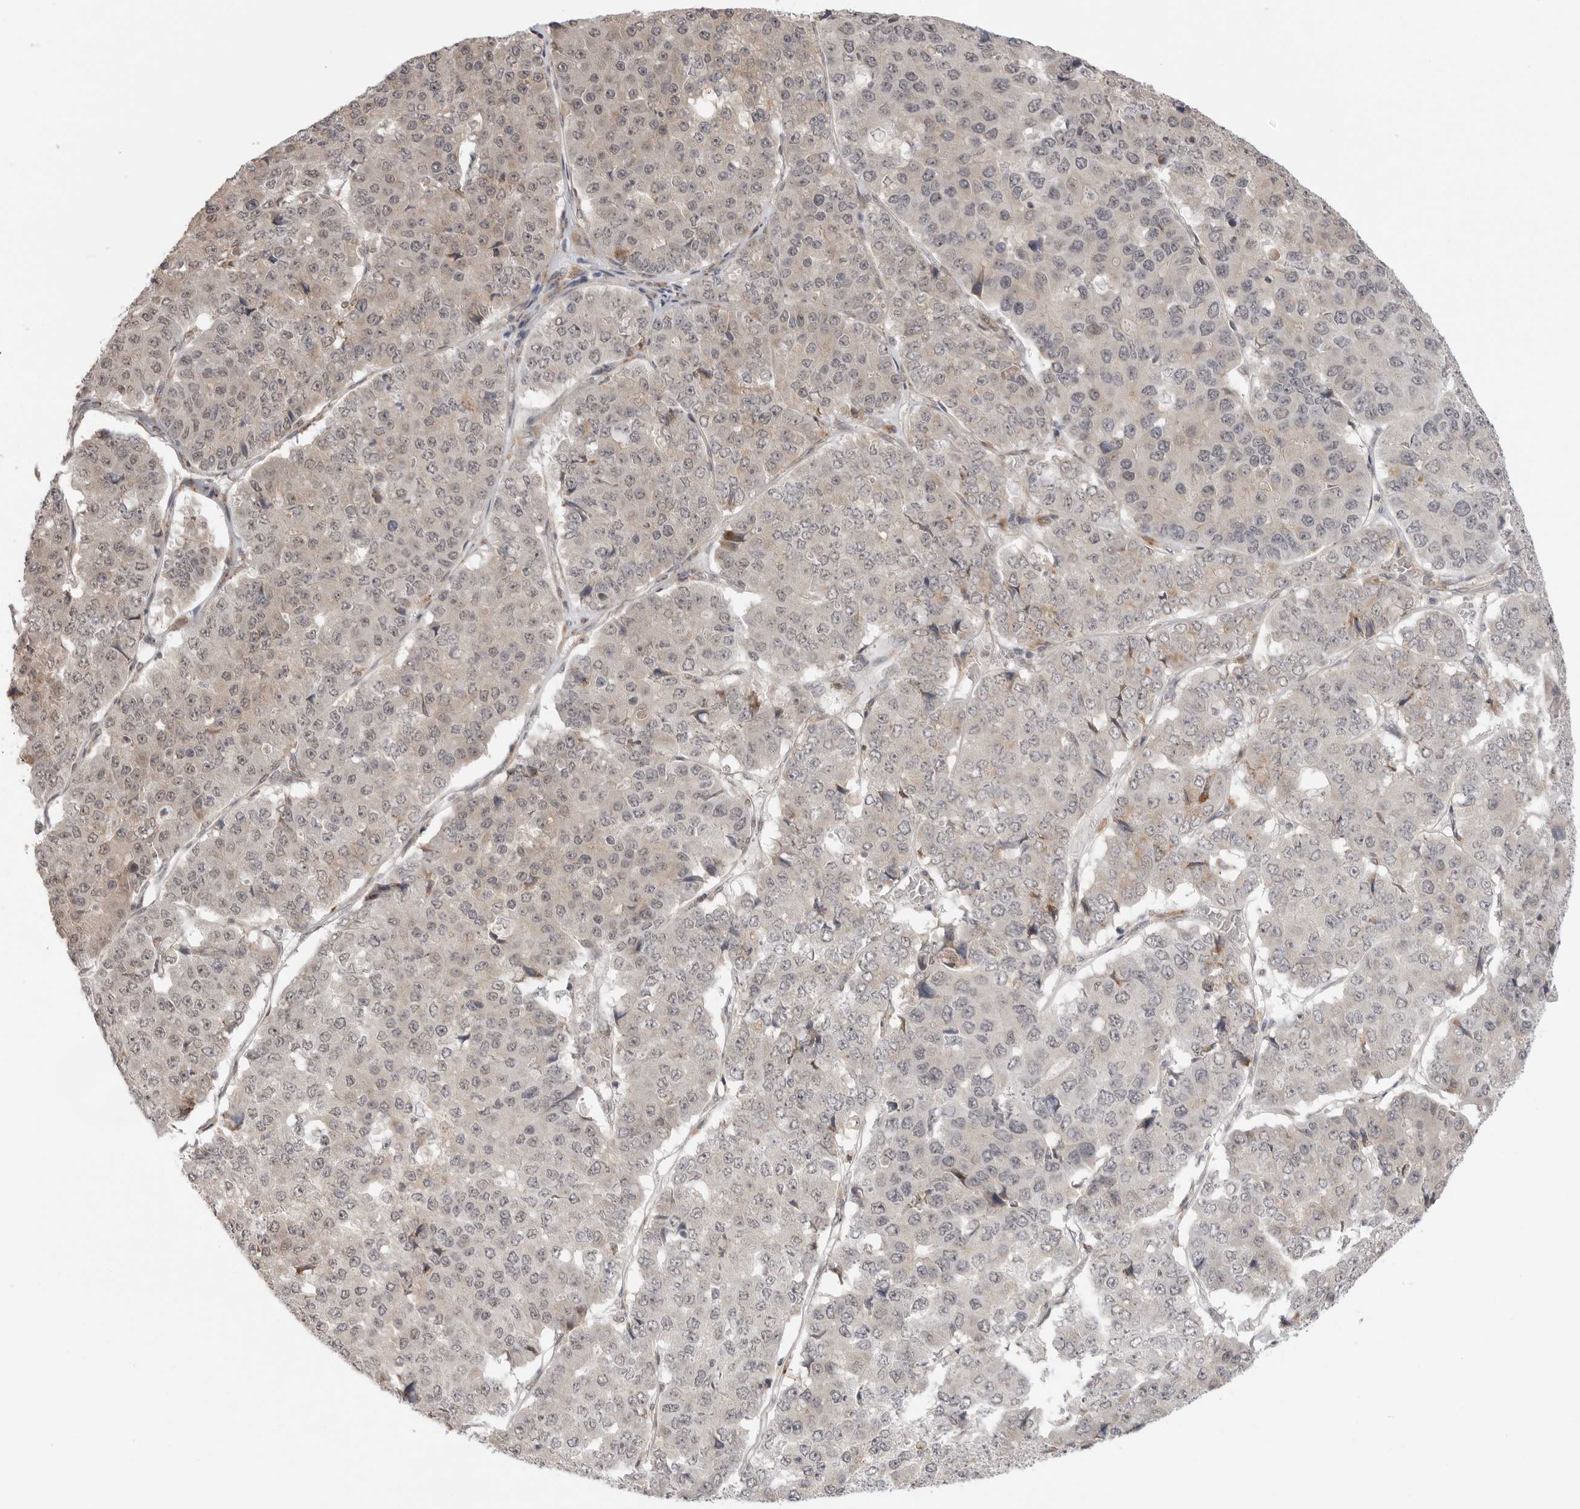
{"staining": {"intensity": "weak", "quantity": "<25%", "location": "nuclear"}, "tissue": "pancreatic cancer", "cell_type": "Tumor cells", "image_type": "cancer", "snomed": [{"axis": "morphology", "description": "Adenocarcinoma, NOS"}, {"axis": "topography", "description": "Pancreas"}], "caption": "Immunohistochemical staining of pancreatic cancer (adenocarcinoma) displays no significant staining in tumor cells.", "gene": "KALRN", "patient": {"sex": "male", "age": 50}}